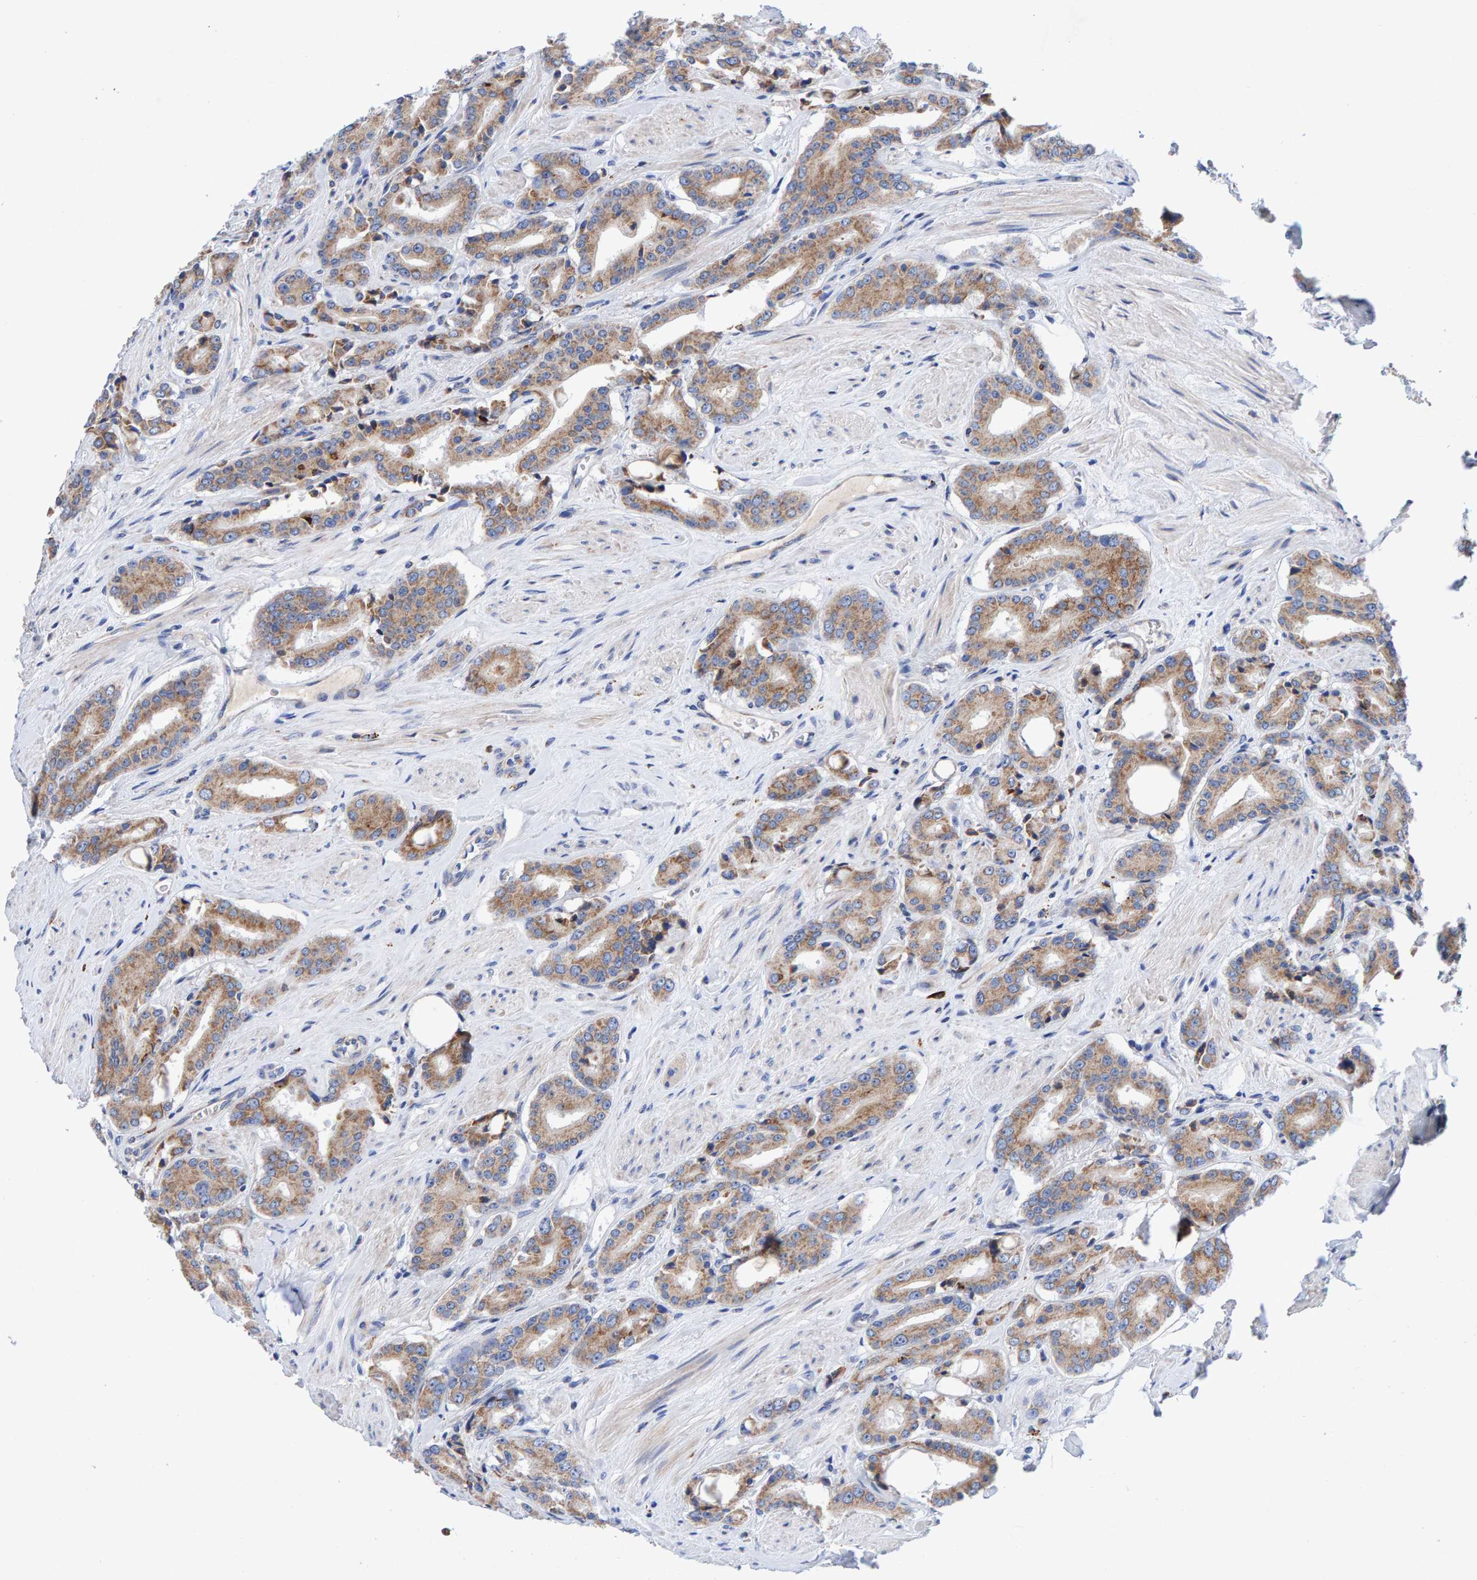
{"staining": {"intensity": "moderate", "quantity": ">75%", "location": "cytoplasmic/membranous"}, "tissue": "prostate cancer", "cell_type": "Tumor cells", "image_type": "cancer", "snomed": [{"axis": "morphology", "description": "Adenocarcinoma, High grade"}, {"axis": "topography", "description": "Prostate"}], "caption": "Protein analysis of adenocarcinoma (high-grade) (prostate) tissue shows moderate cytoplasmic/membranous expression in about >75% of tumor cells.", "gene": "EFR3A", "patient": {"sex": "male", "age": 71}}